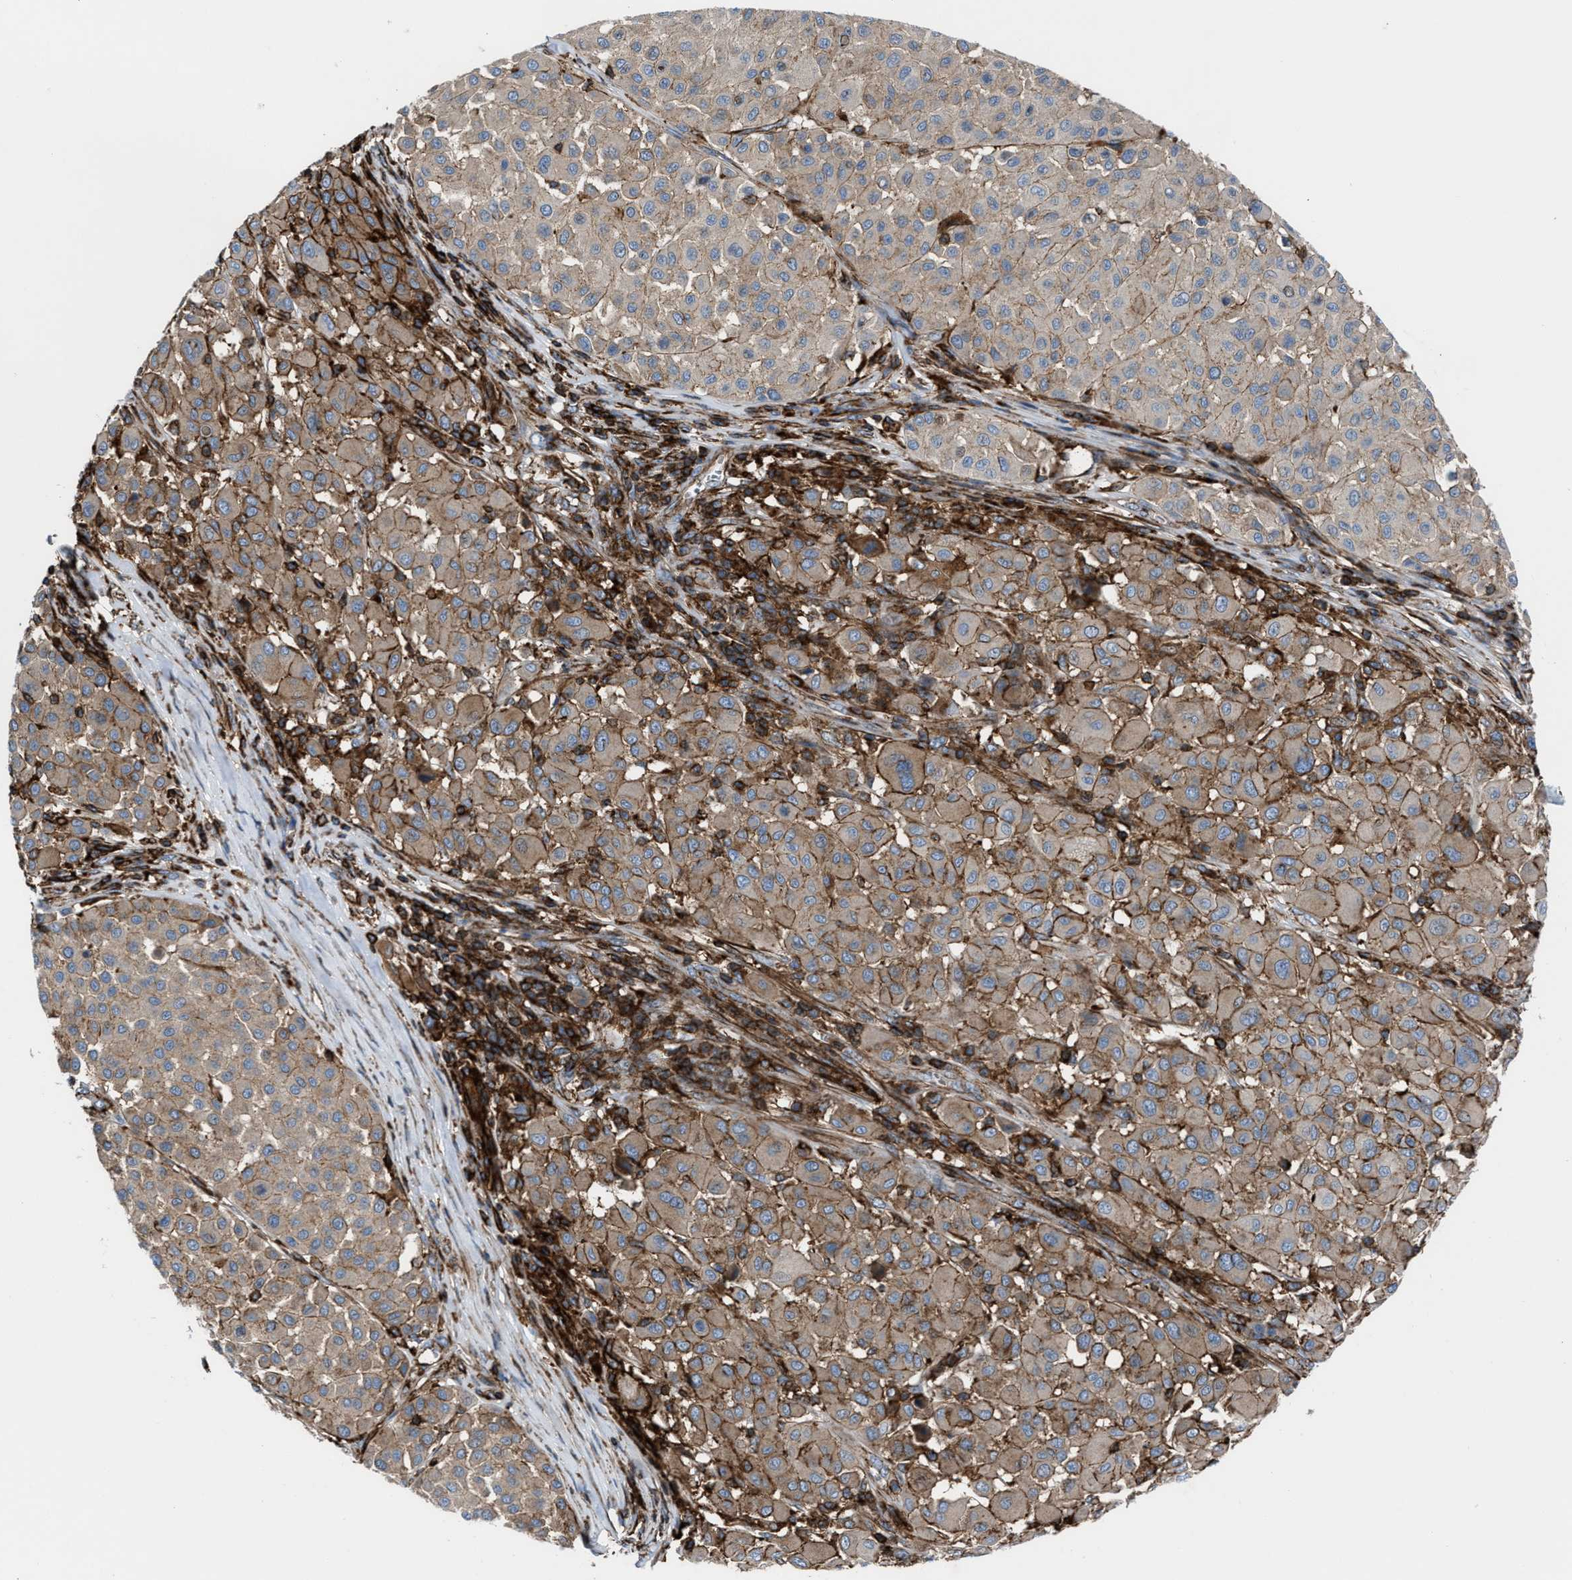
{"staining": {"intensity": "moderate", "quantity": ">75%", "location": "cytoplasmic/membranous"}, "tissue": "melanoma", "cell_type": "Tumor cells", "image_type": "cancer", "snomed": [{"axis": "morphology", "description": "Malignant melanoma, Metastatic site"}, {"axis": "topography", "description": "Soft tissue"}], "caption": "Protein positivity by immunohistochemistry (IHC) demonstrates moderate cytoplasmic/membranous expression in about >75% of tumor cells in malignant melanoma (metastatic site). The staining is performed using DAB brown chromogen to label protein expression. The nuclei are counter-stained blue using hematoxylin.", "gene": "AGPAT2", "patient": {"sex": "male", "age": 41}}